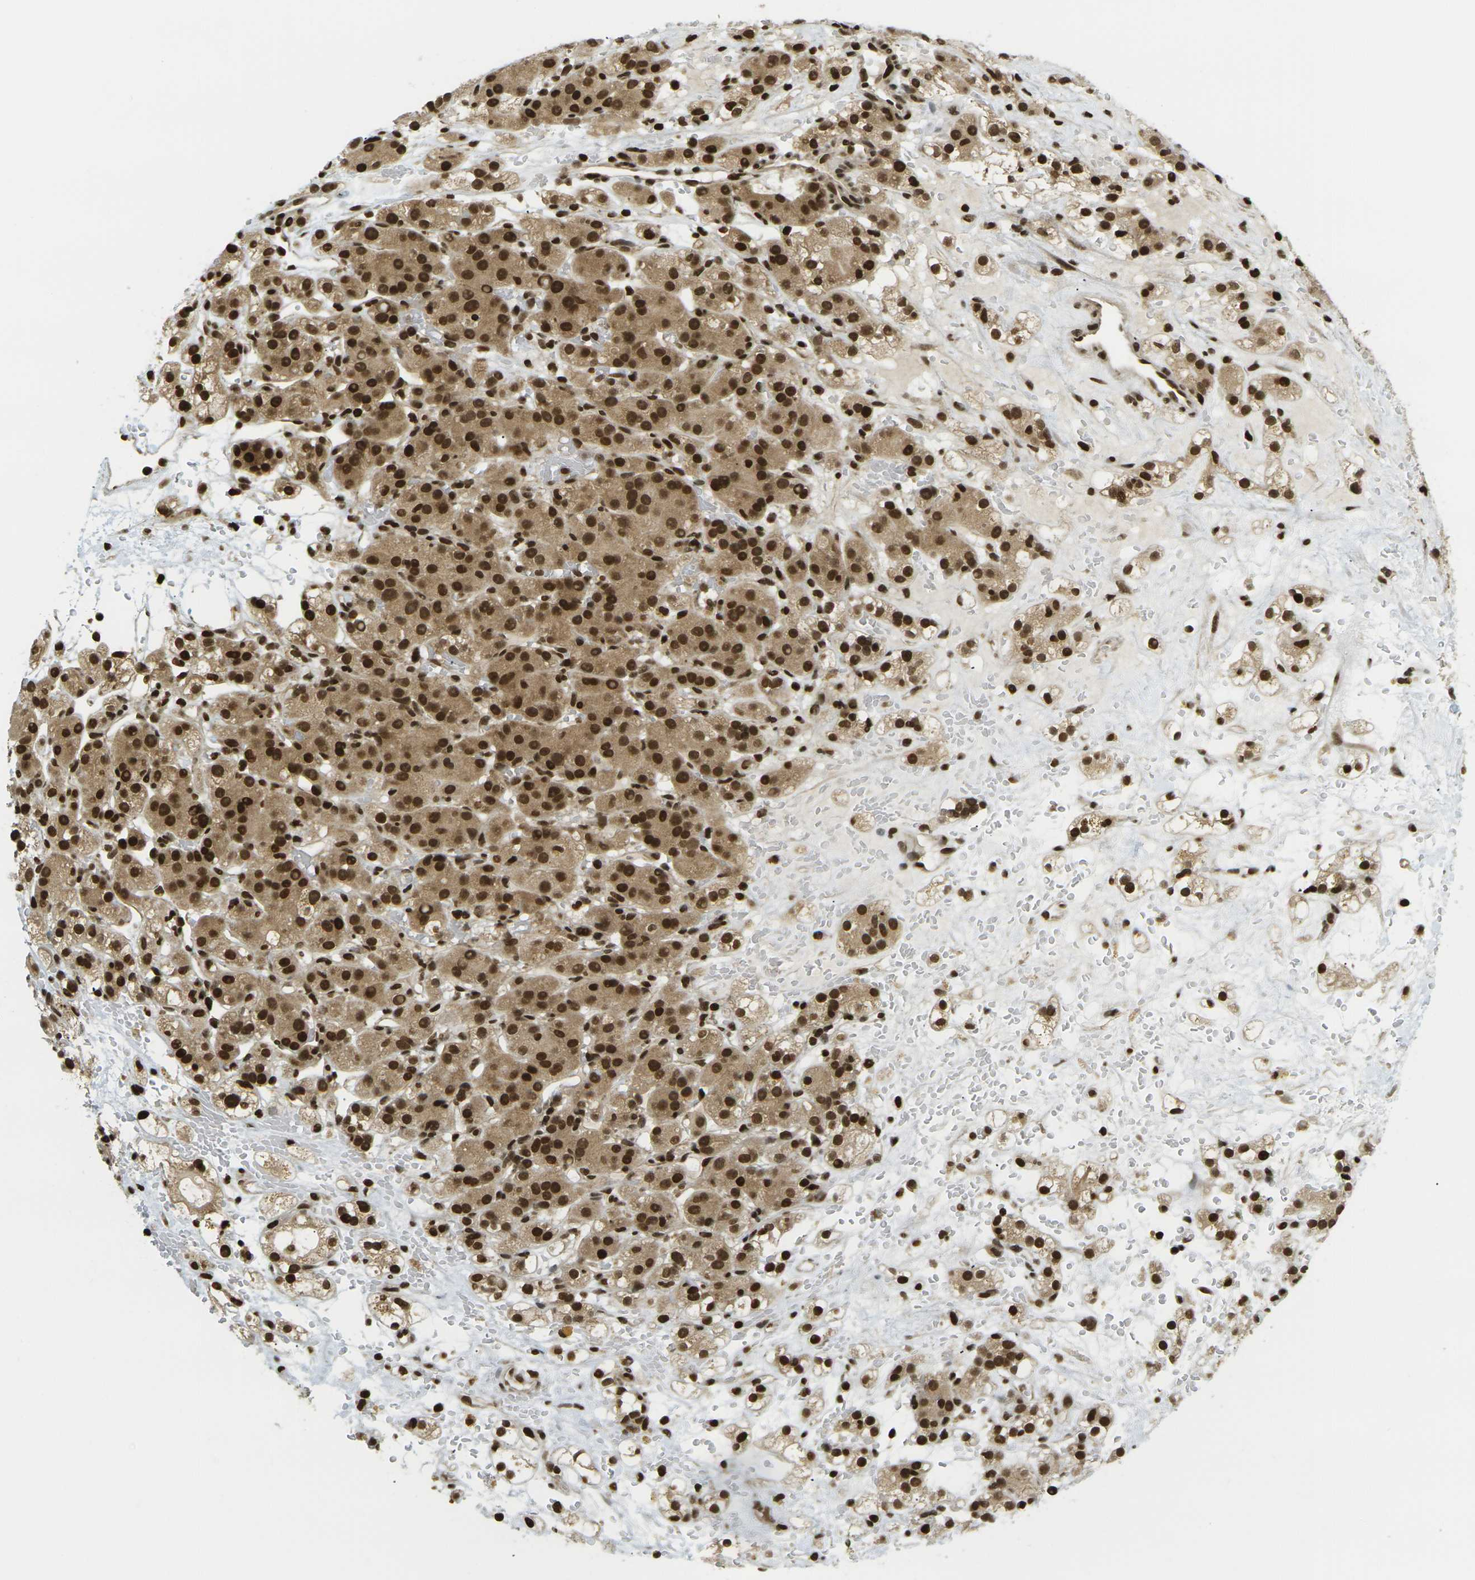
{"staining": {"intensity": "strong", "quantity": ">75%", "location": "cytoplasmic/membranous,nuclear"}, "tissue": "renal cancer", "cell_type": "Tumor cells", "image_type": "cancer", "snomed": [{"axis": "morphology", "description": "Adenocarcinoma, NOS"}, {"axis": "topography", "description": "Kidney"}], "caption": "Adenocarcinoma (renal) was stained to show a protein in brown. There is high levels of strong cytoplasmic/membranous and nuclear expression in approximately >75% of tumor cells.", "gene": "RUVBL2", "patient": {"sex": "male", "age": 61}}